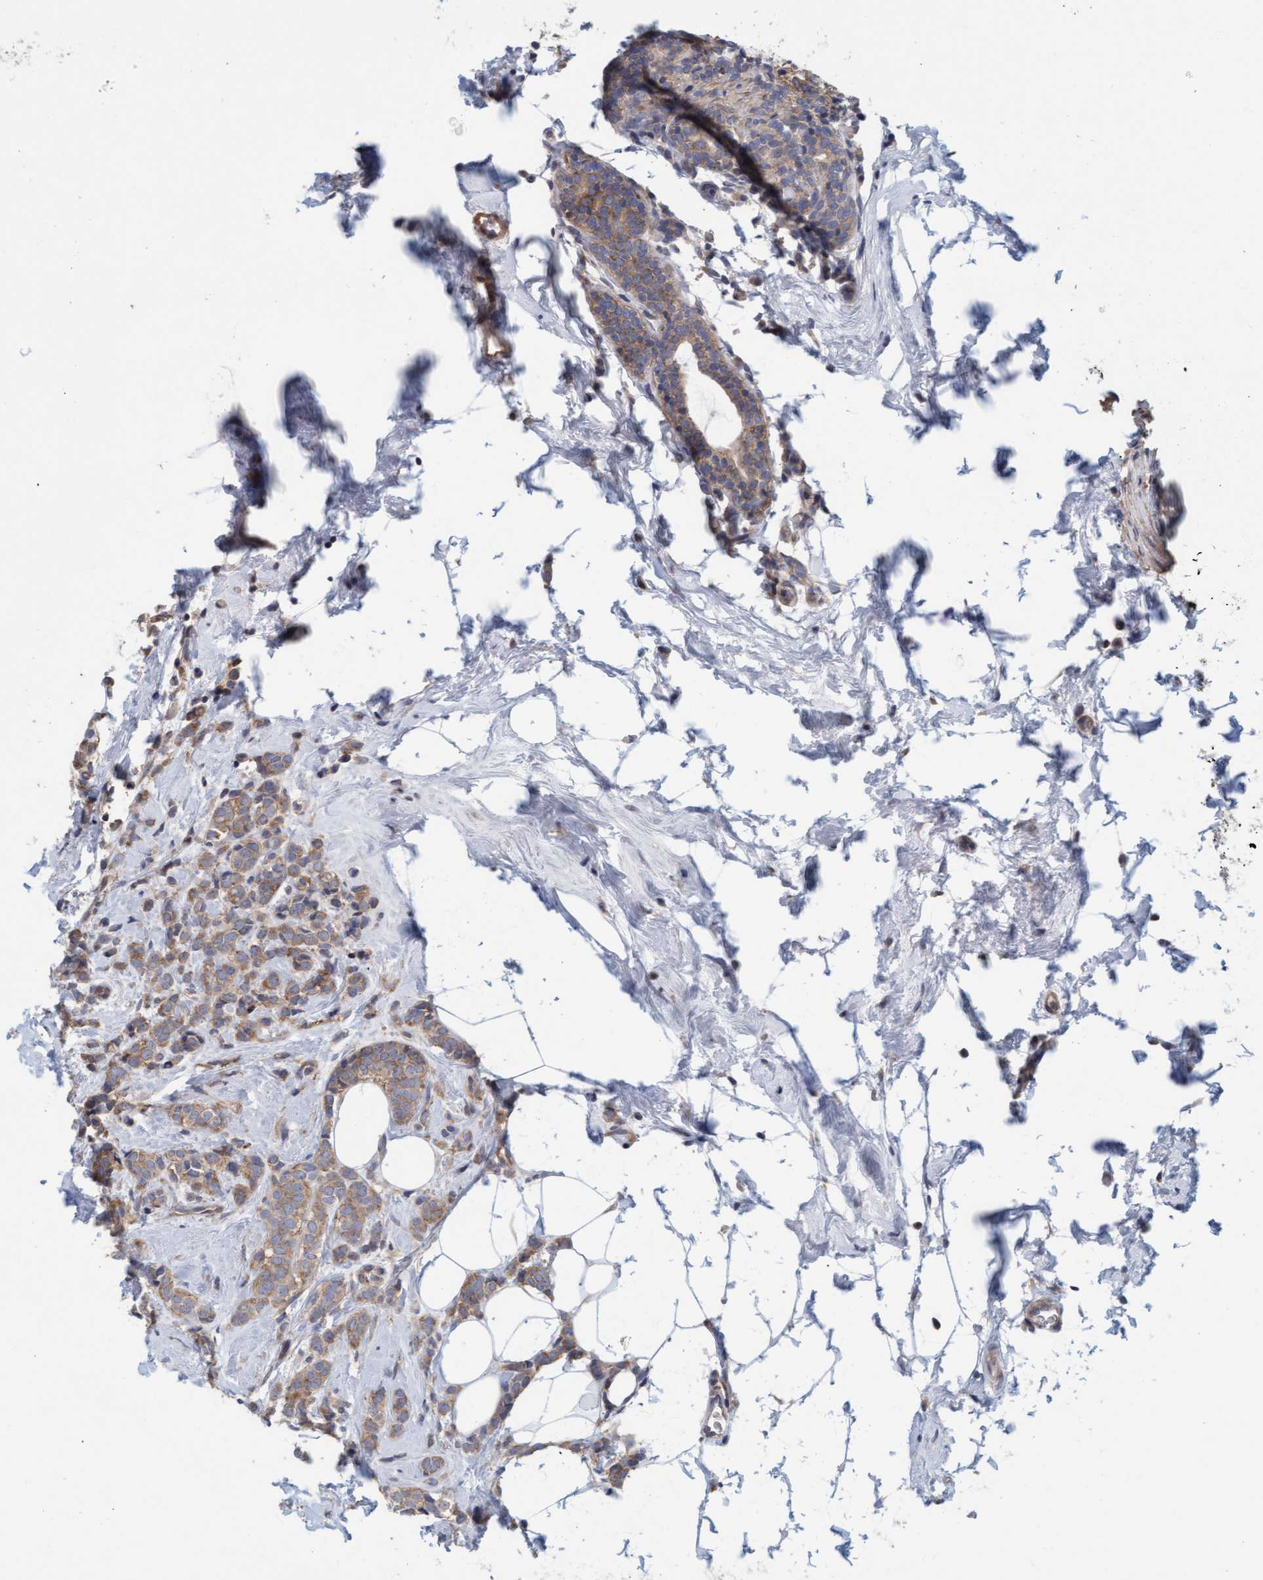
{"staining": {"intensity": "moderate", "quantity": ">75%", "location": "cytoplasmic/membranous"}, "tissue": "breast cancer", "cell_type": "Tumor cells", "image_type": "cancer", "snomed": [{"axis": "morphology", "description": "Lobular carcinoma"}, {"axis": "topography", "description": "Breast"}], "caption": "Tumor cells reveal moderate cytoplasmic/membranous expression in about >75% of cells in breast cancer (lobular carcinoma). The staining is performed using DAB brown chromogen to label protein expression. The nuclei are counter-stained blue using hematoxylin.", "gene": "FXR2", "patient": {"sex": "female", "age": 50}}